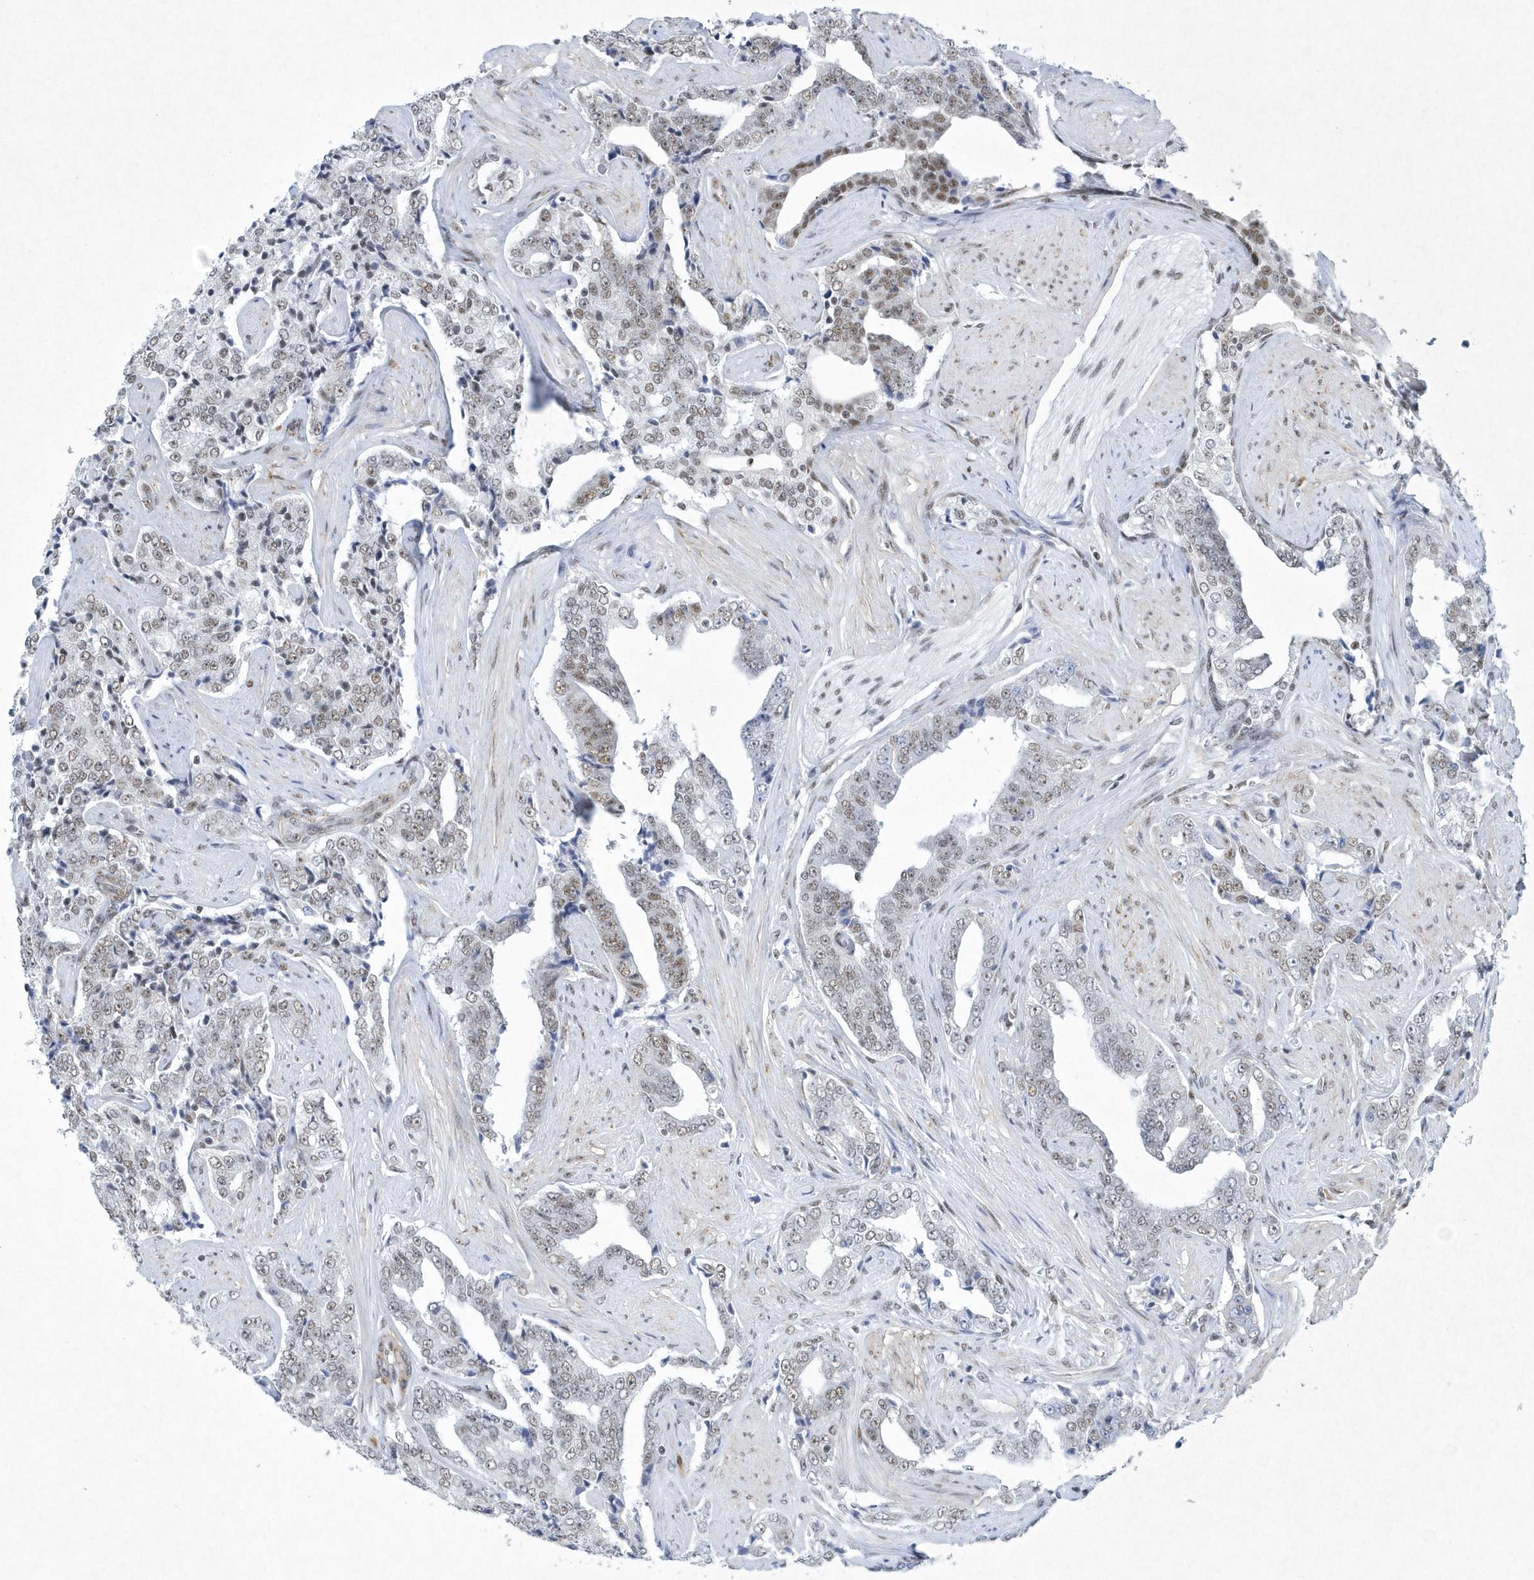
{"staining": {"intensity": "weak", "quantity": "25%-75%", "location": "nuclear"}, "tissue": "prostate cancer", "cell_type": "Tumor cells", "image_type": "cancer", "snomed": [{"axis": "morphology", "description": "Adenocarcinoma, High grade"}, {"axis": "topography", "description": "Prostate"}], "caption": "A high-resolution histopathology image shows immunohistochemistry staining of adenocarcinoma (high-grade) (prostate), which displays weak nuclear staining in about 25%-75% of tumor cells.", "gene": "DCLRE1A", "patient": {"sex": "male", "age": 71}}